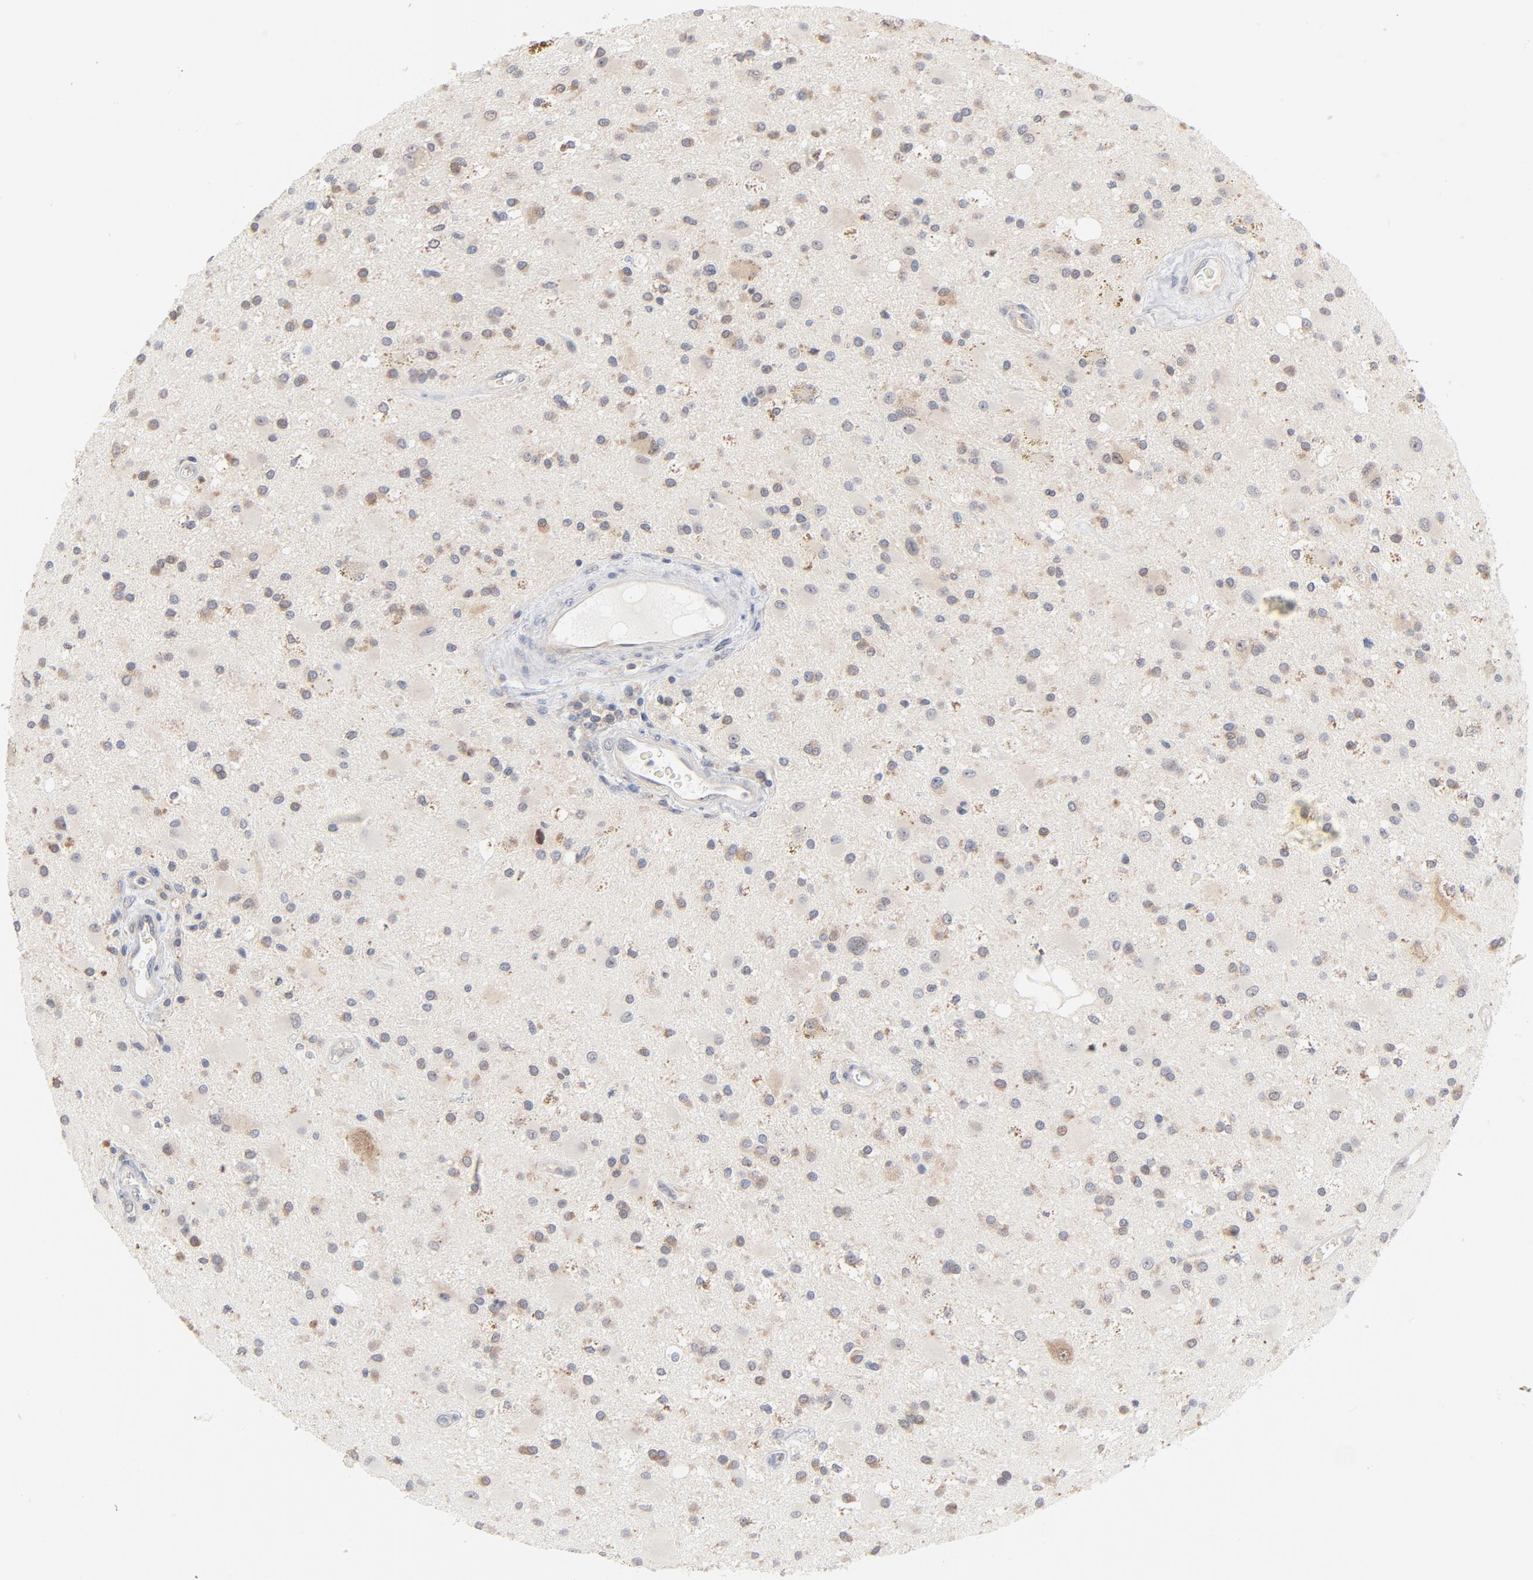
{"staining": {"intensity": "weak", "quantity": "<25%", "location": "cytoplasmic/membranous"}, "tissue": "glioma", "cell_type": "Tumor cells", "image_type": "cancer", "snomed": [{"axis": "morphology", "description": "Glioma, malignant, Low grade"}, {"axis": "topography", "description": "Brain"}], "caption": "Low-grade glioma (malignant) was stained to show a protein in brown. There is no significant staining in tumor cells.", "gene": "UBL4A", "patient": {"sex": "male", "age": 58}}